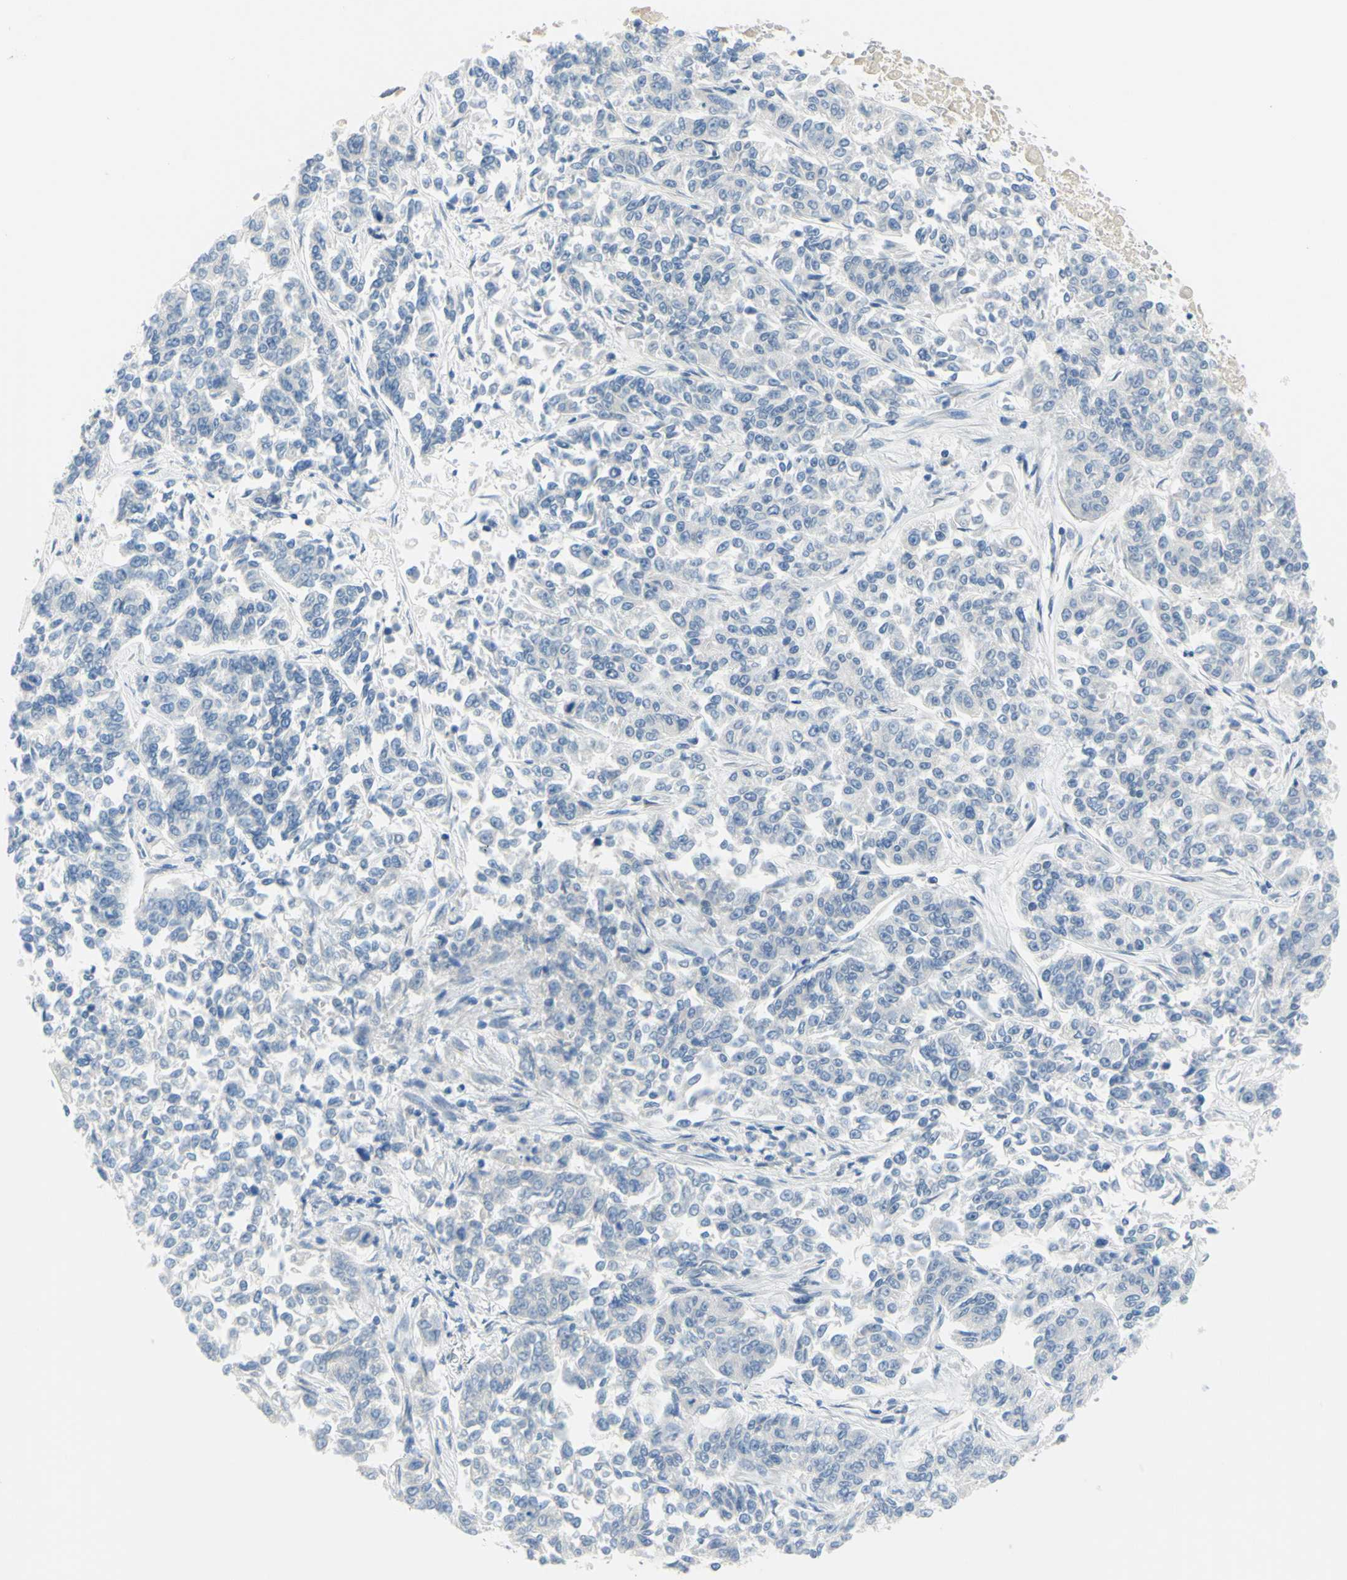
{"staining": {"intensity": "negative", "quantity": "none", "location": "none"}, "tissue": "lung cancer", "cell_type": "Tumor cells", "image_type": "cancer", "snomed": [{"axis": "morphology", "description": "Adenocarcinoma, NOS"}, {"axis": "topography", "description": "Lung"}], "caption": "This is a histopathology image of IHC staining of adenocarcinoma (lung), which shows no expression in tumor cells.", "gene": "DCT", "patient": {"sex": "male", "age": 84}}